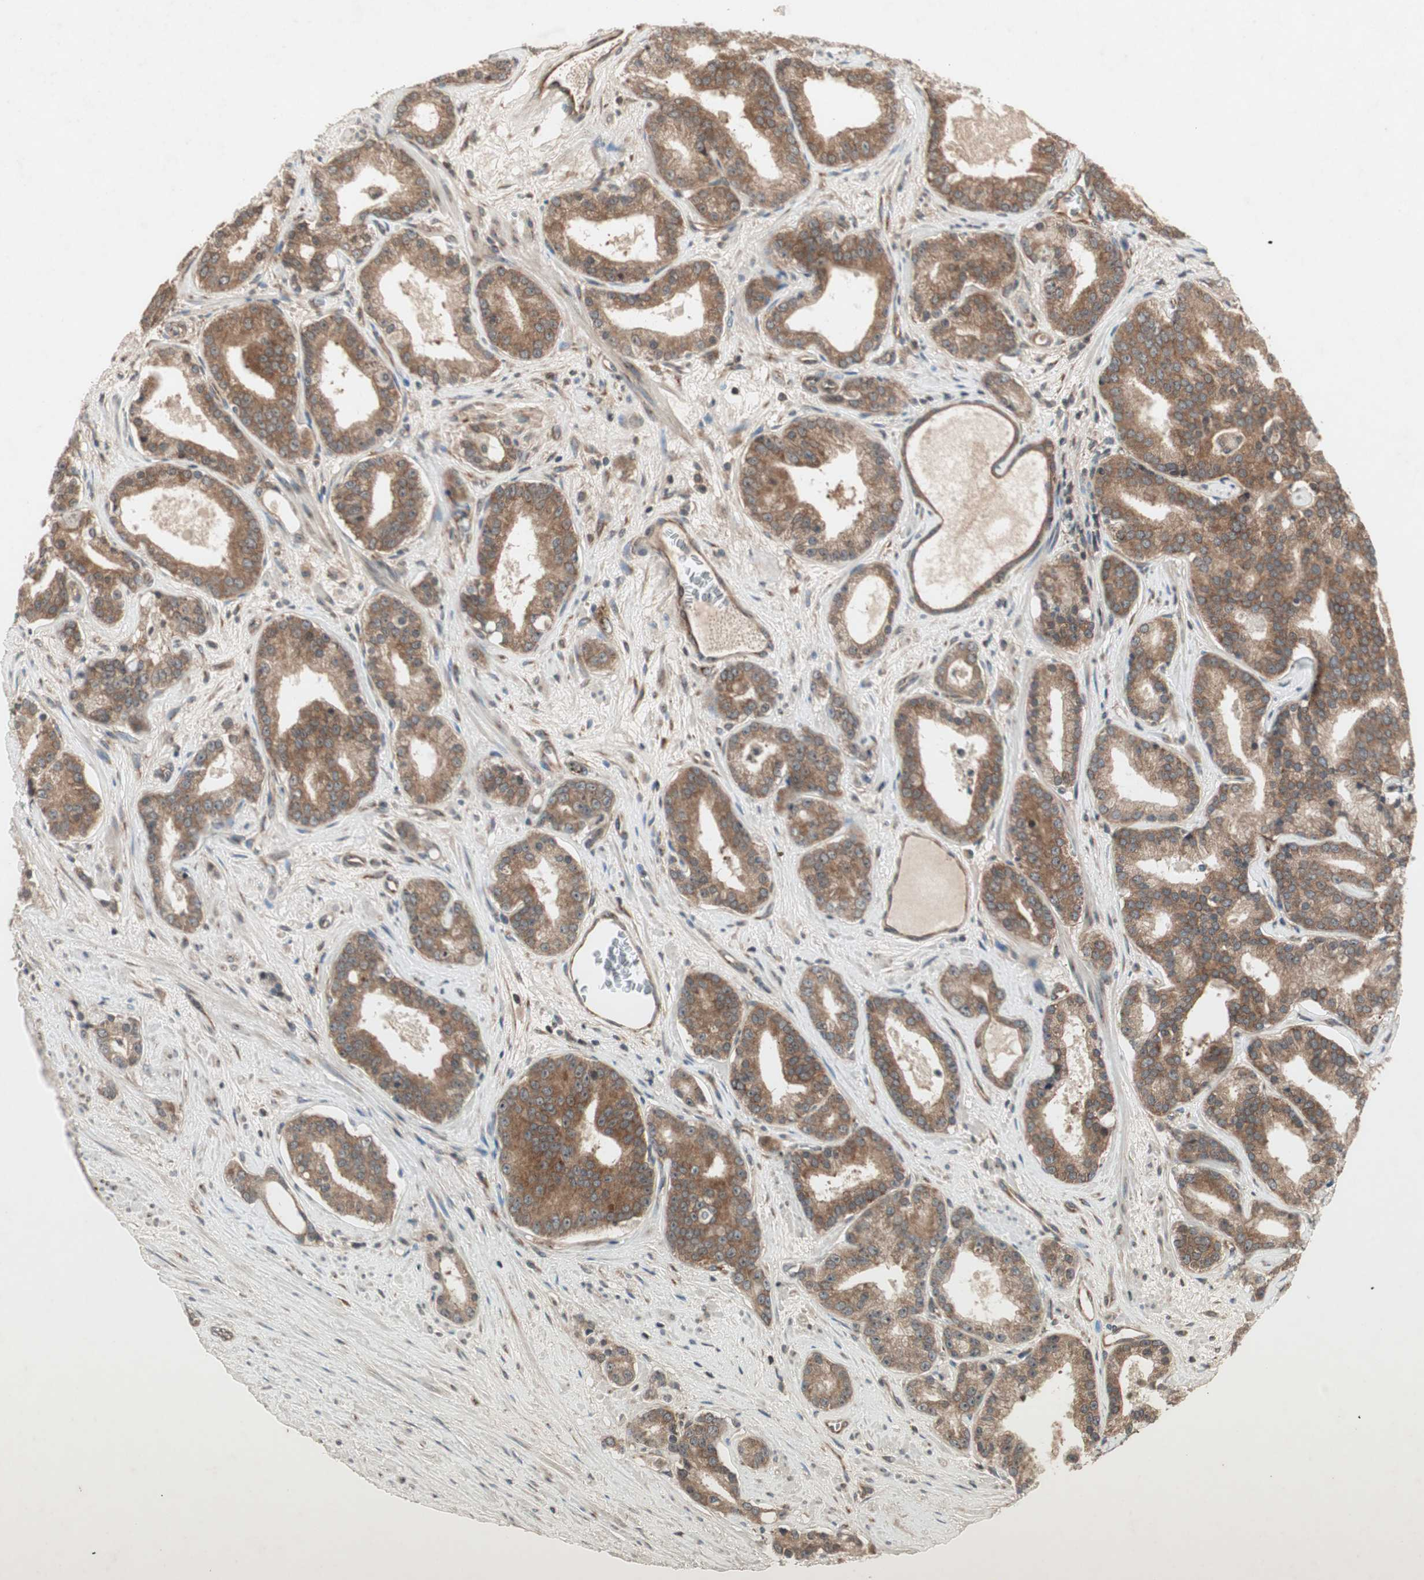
{"staining": {"intensity": "moderate", "quantity": ">75%", "location": "cytoplasmic/membranous"}, "tissue": "prostate cancer", "cell_type": "Tumor cells", "image_type": "cancer", "snomed": [{"axis": "morphology", "description": "Adenocarcinoma, Low grade"}, {"axis": "topography", "description": "Prostate"}], "caption": "The micrograph reveals a brown stain indicating the presence of a protein in the cytoplasmic/membranous of tumor cells in adenocarcinoma (low-grade) (prostate).", "gene": "IRS1", "patient": {"sex": "male", "age": 63}}